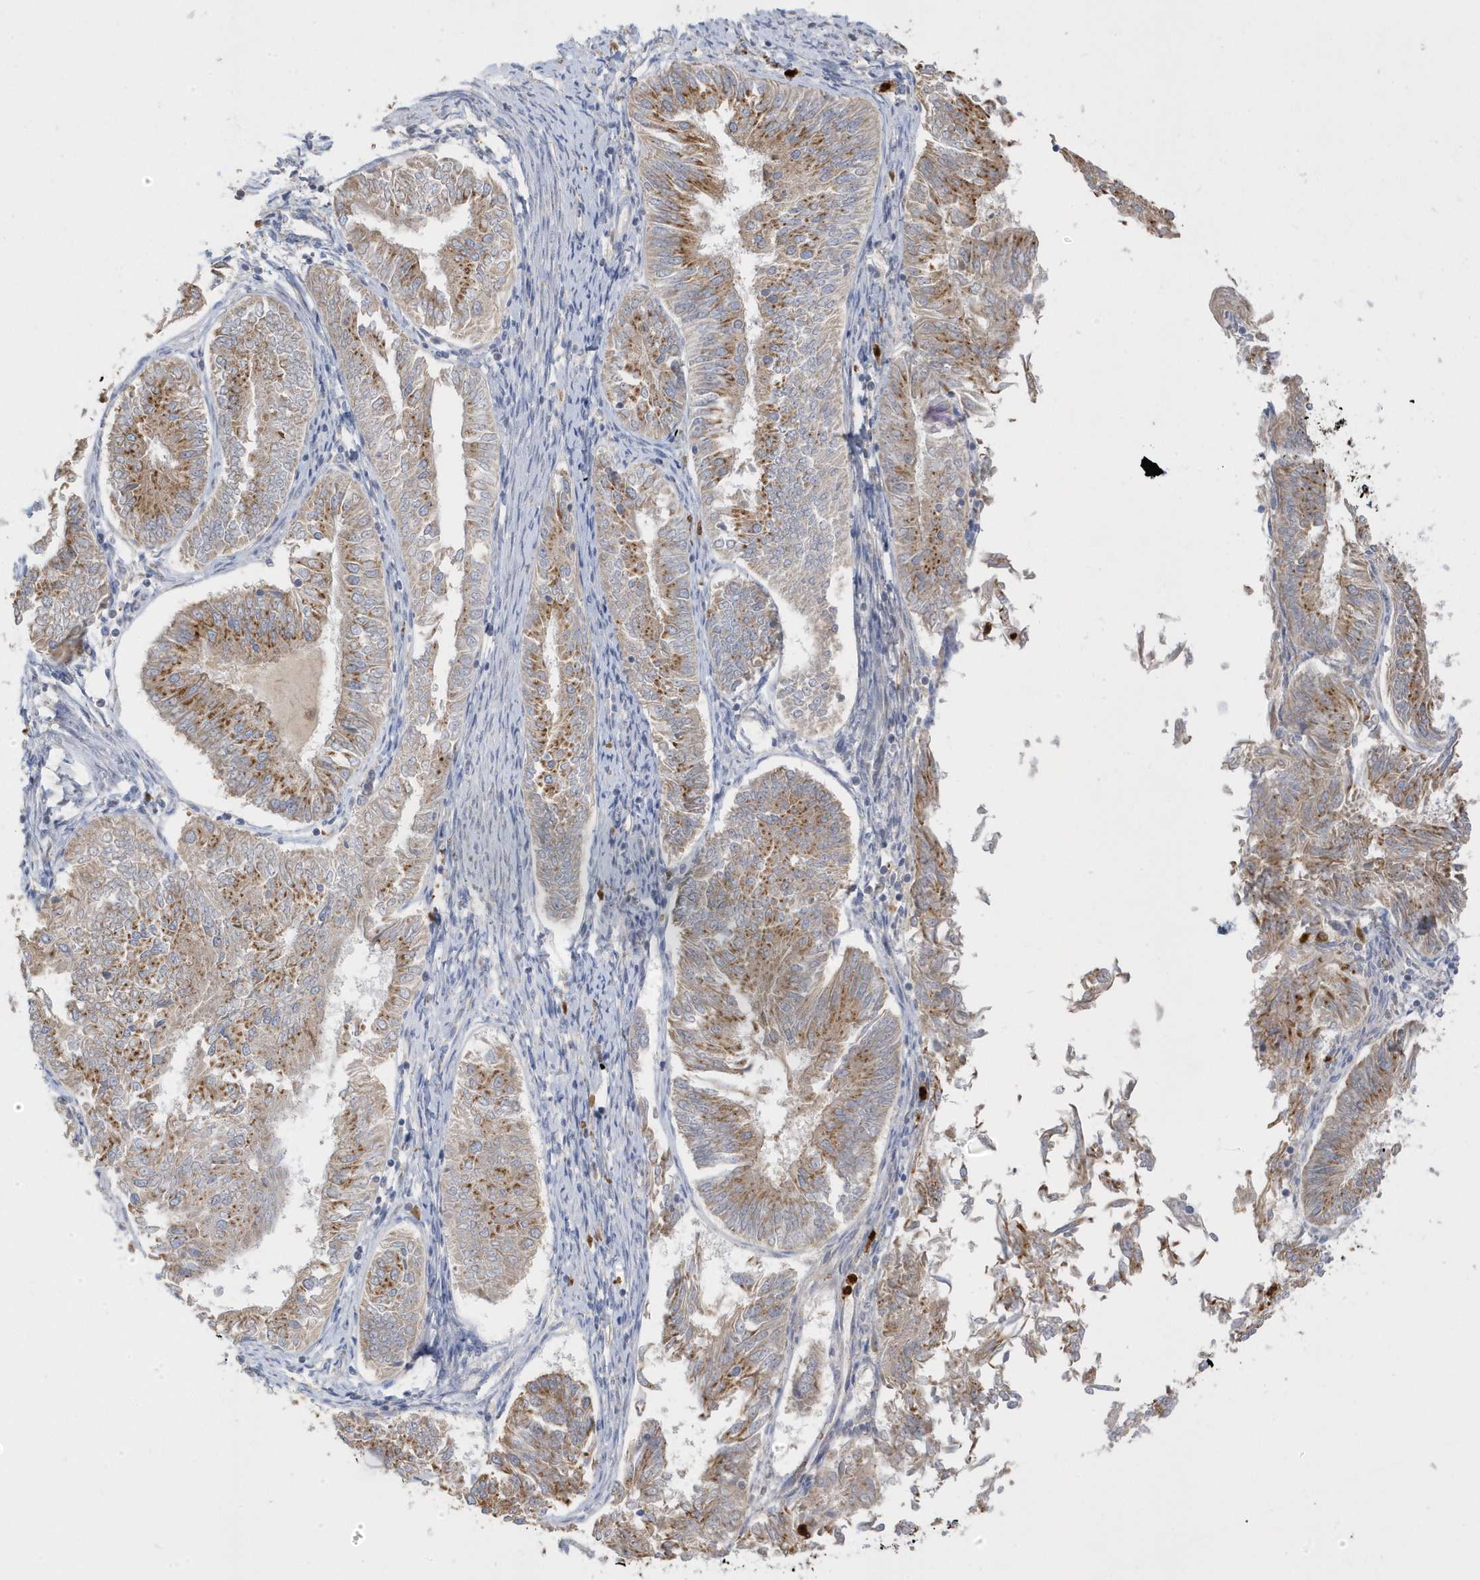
{"staining": {"intensity": "moderate", "quantity": ">75%", "location": "cytoplasmic/membranous"}, "tissue": "endometrial cancer", "cell_type": "Tumor cells", "image_type": "cancer", "snomed": [{"axis": "morphology", "description": "Adenocarcinoma, NOS"}, {"axis": "topography", "description": "Endometrium"}], "caption": "This micrograph reveals immunohistochemistry staining of human endometrial cancer (adenocarcinoma), with medium moderate cytoplasmic/membranous positivity in about >75% of tumor cells.", "gene": "DPP9", "patient": {"sex": "female", "age": 58}}